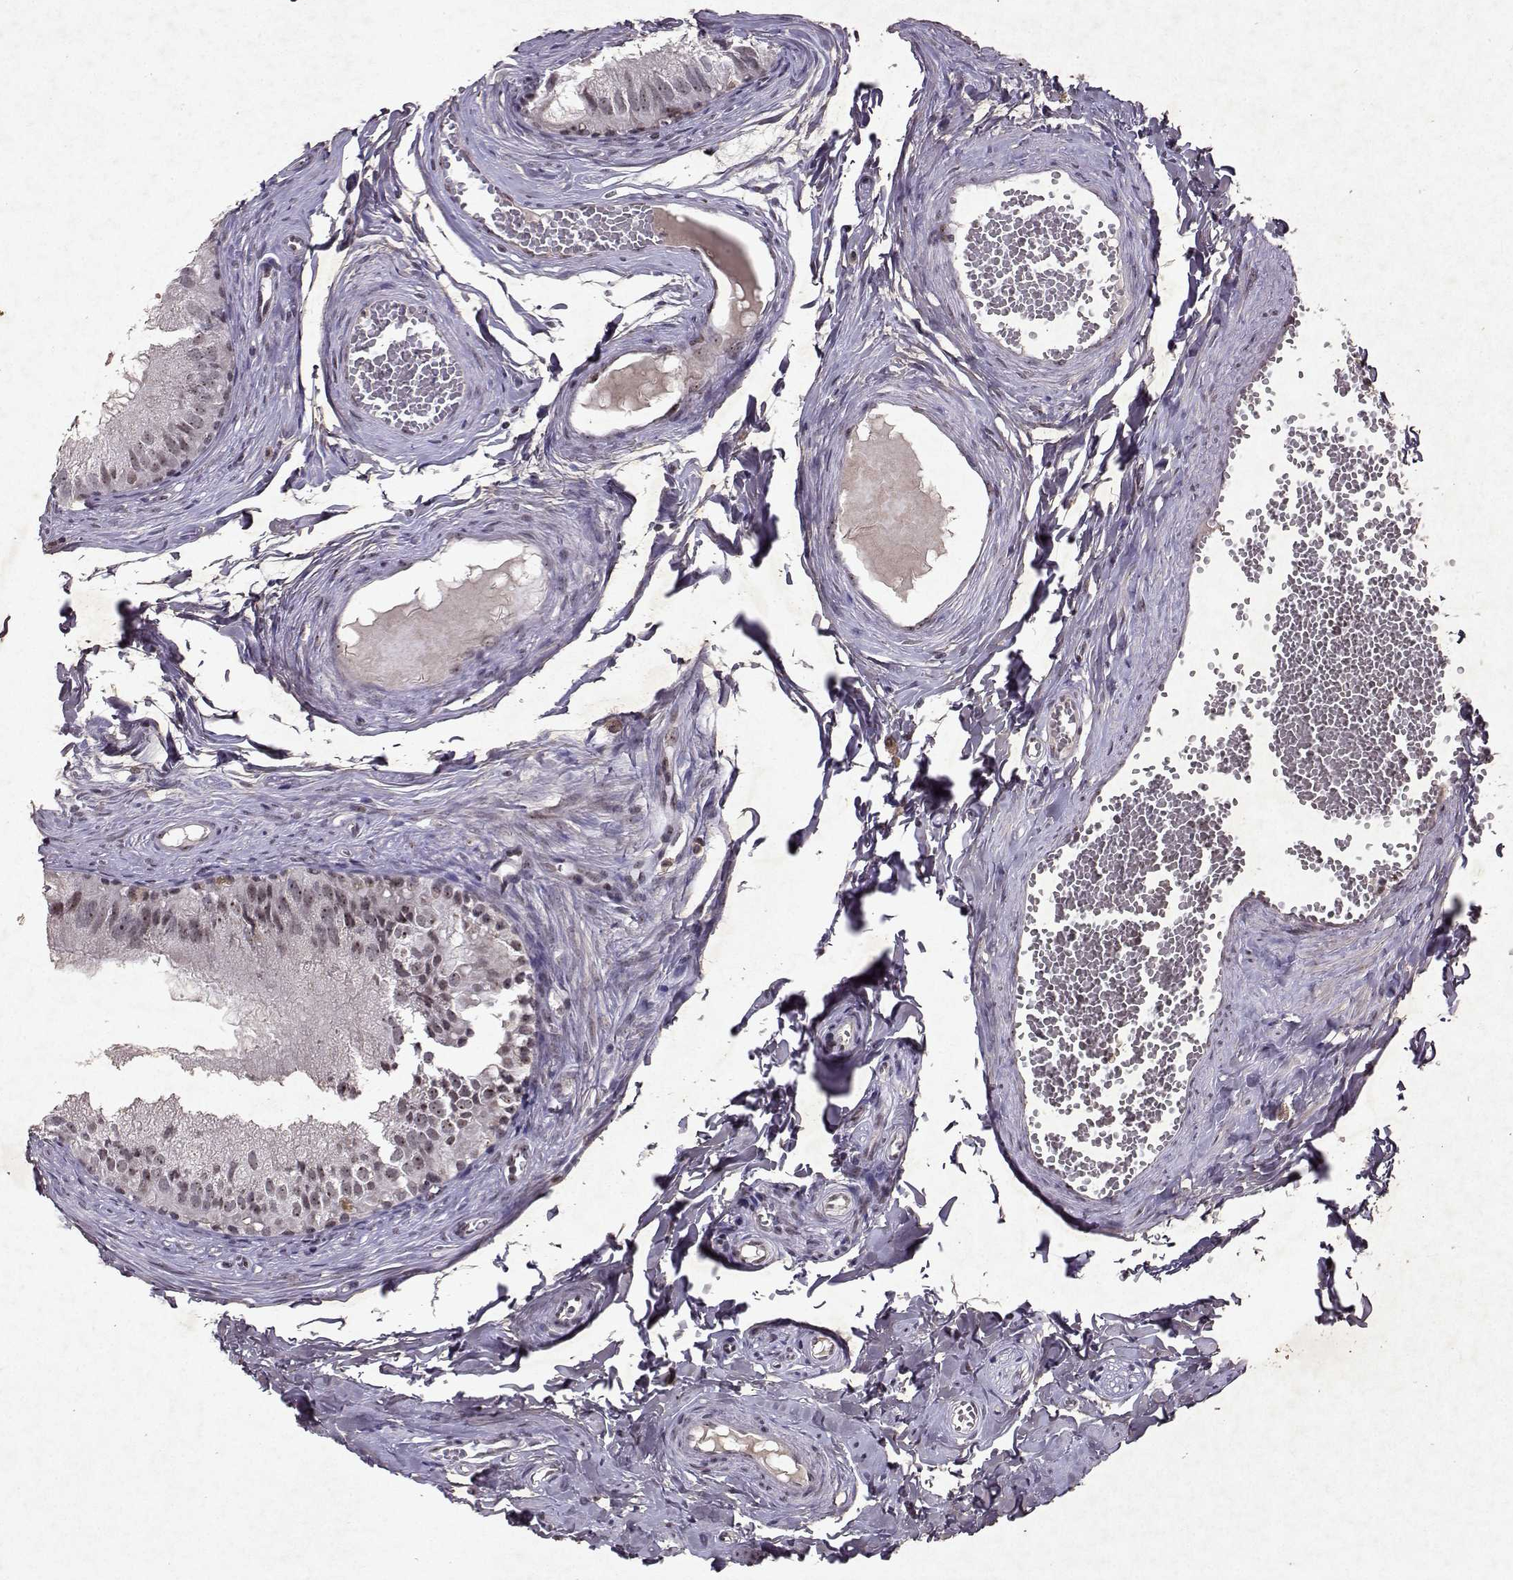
{"staining": {"intensity": "moderate", "quantity": ">75%", "location": "nuclear"}, "tissue": "epididymis", "cell_type": "Glandular cells", "image_type": "normal", "snomed": [{"axis": "morphology", "description": "Normal tissue, NOS"}, {"axis": "topography", "description": "Epididymis"}], "caption": "This histopathology image displays immunohistochemistry staining of benign epididymis, with medium moderate nuclear staining in about >75% of glandular cells.", "gene": "DDX56", "patient": {"sex": "male", "age": 45}}